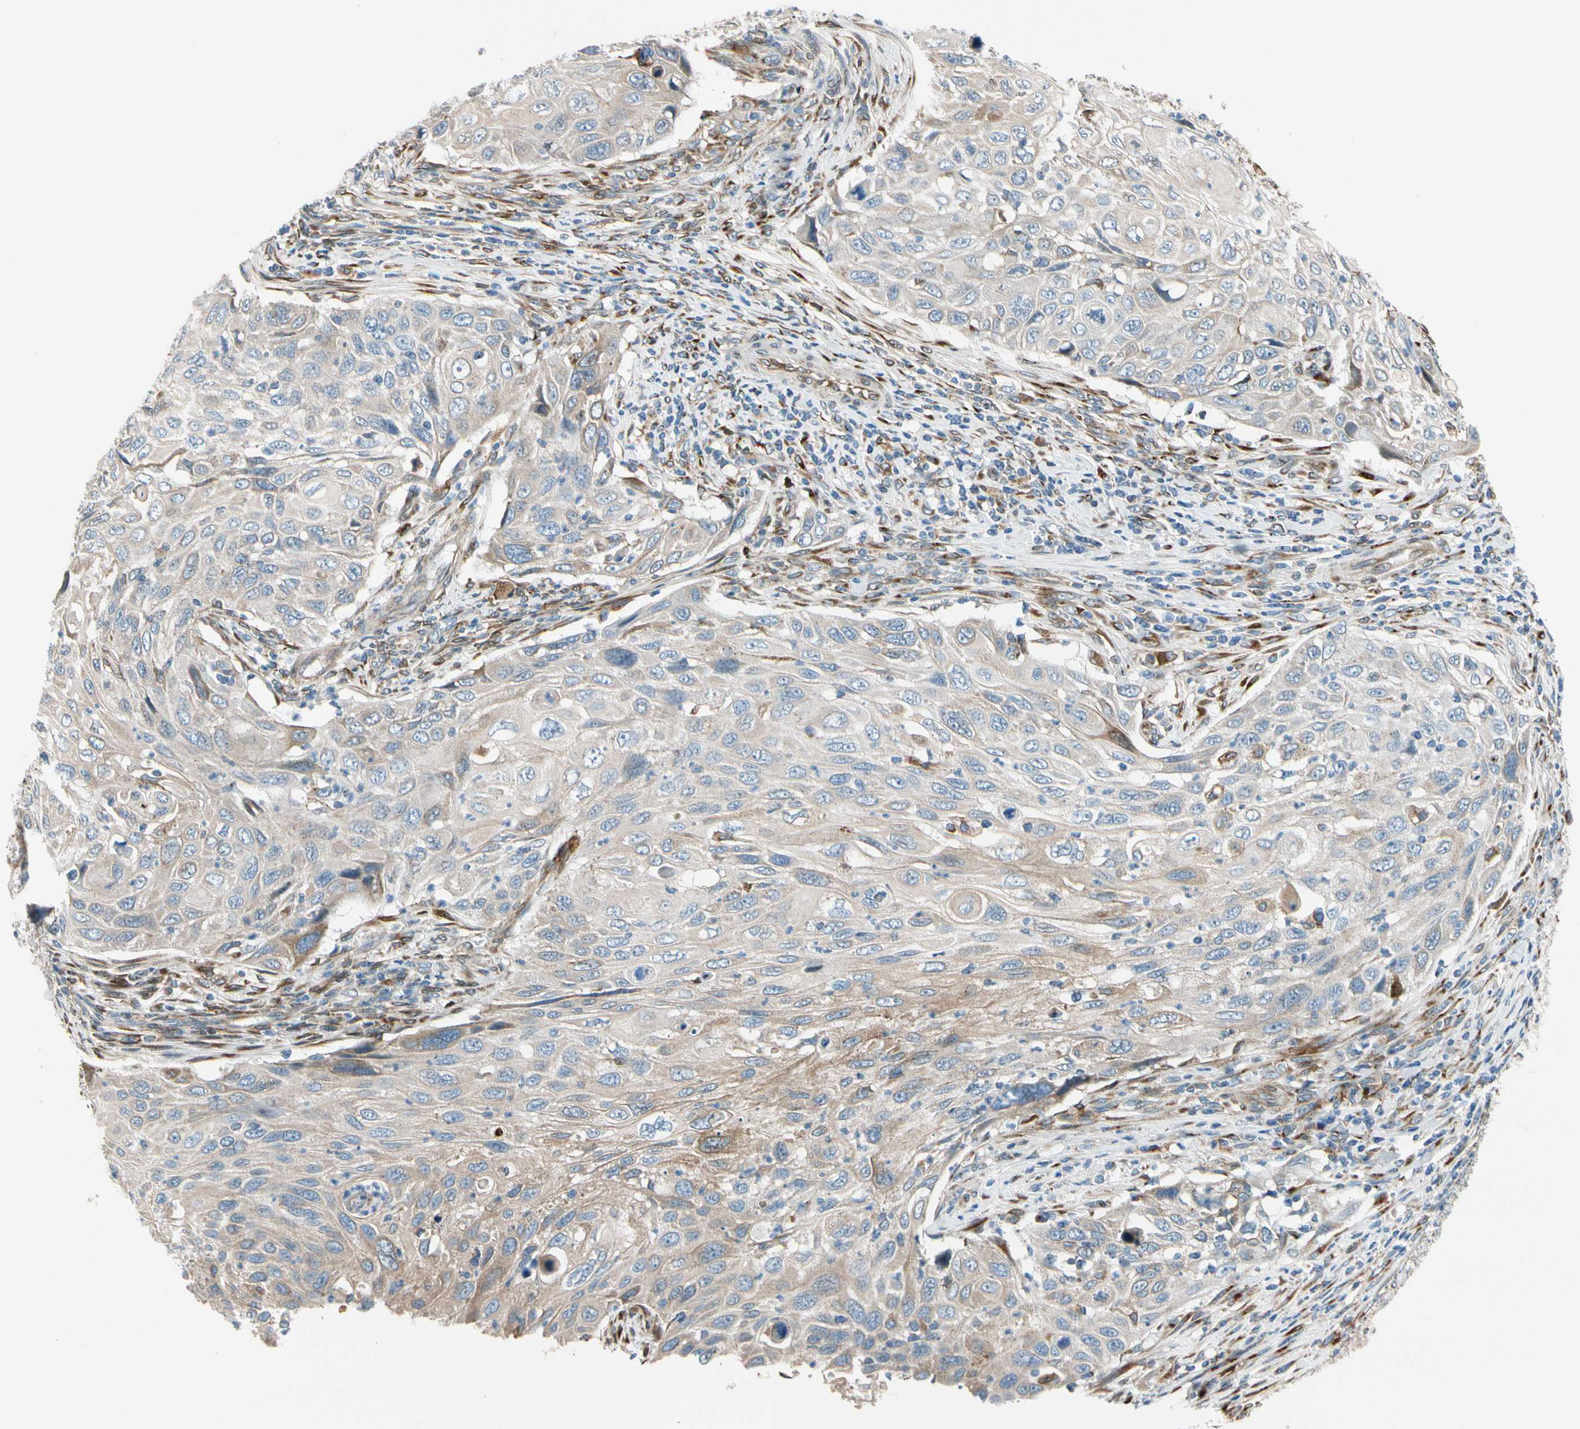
{"staining": {"intensity": "weak", "quantity": "25%-75%", "location": "cytoplasmic/membranous"}, "tissue": "cervical cancer", "cell_type": "Tumor cells", "image_type": "cancer", "snomed": [{"axis": "morphology", "description": "Squamous cell carcinoma, NOS"}, {"axis": "topography", "description": "Cervix"}], "caption": "There is low levels of weak cytoplasmic/membranous staining in tumor cells of cervical squamous cell carcinoma, as demonstrated by immunohistochemical staining (brown color).", "gene": "NUCB1", "patient": {"sex": "female", "age": 70}}